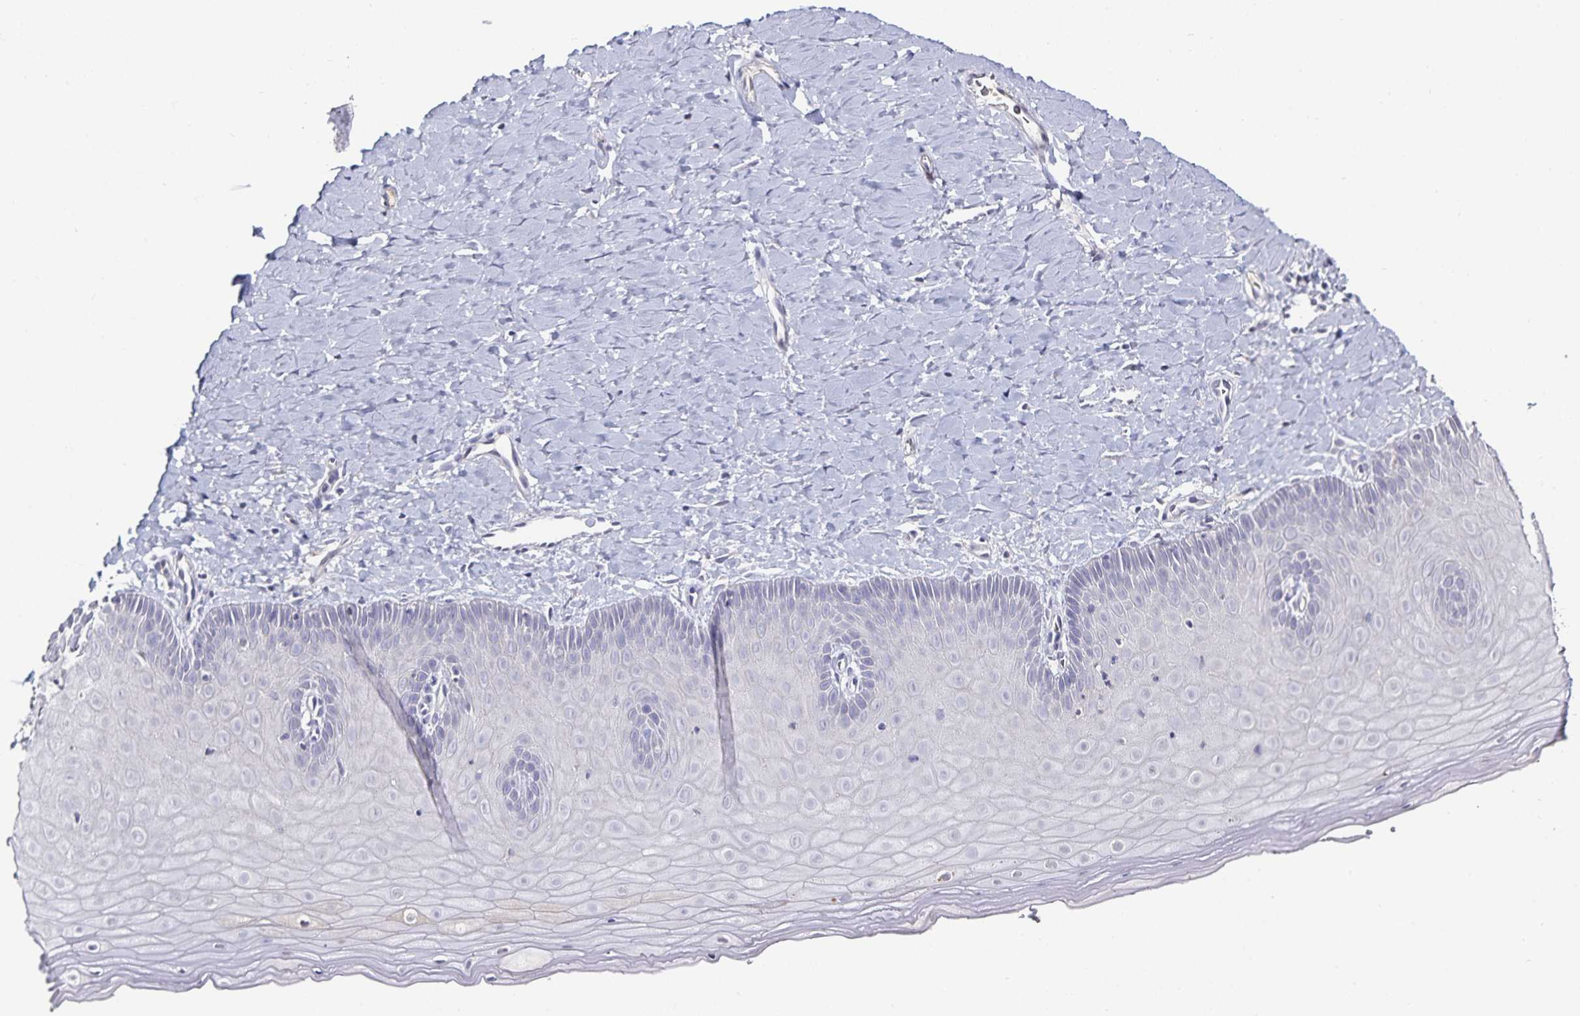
{"staining": {"intensity": "negative", "quantity": "none", "location": "none"}, "tissue": "cervix", "cell_type": "Glandular cells", "image_type": "normal", "snomed": [{"axis": "morphology", "description": "Normal tissue, NOS"}, {"axis": "topography", "description": "Cervix"}], "caption": "Image shows no significant protein expression in glandular cells of benign cervix.", "gene": "TTR", "patient": {"sex": "female", "age": 37}}